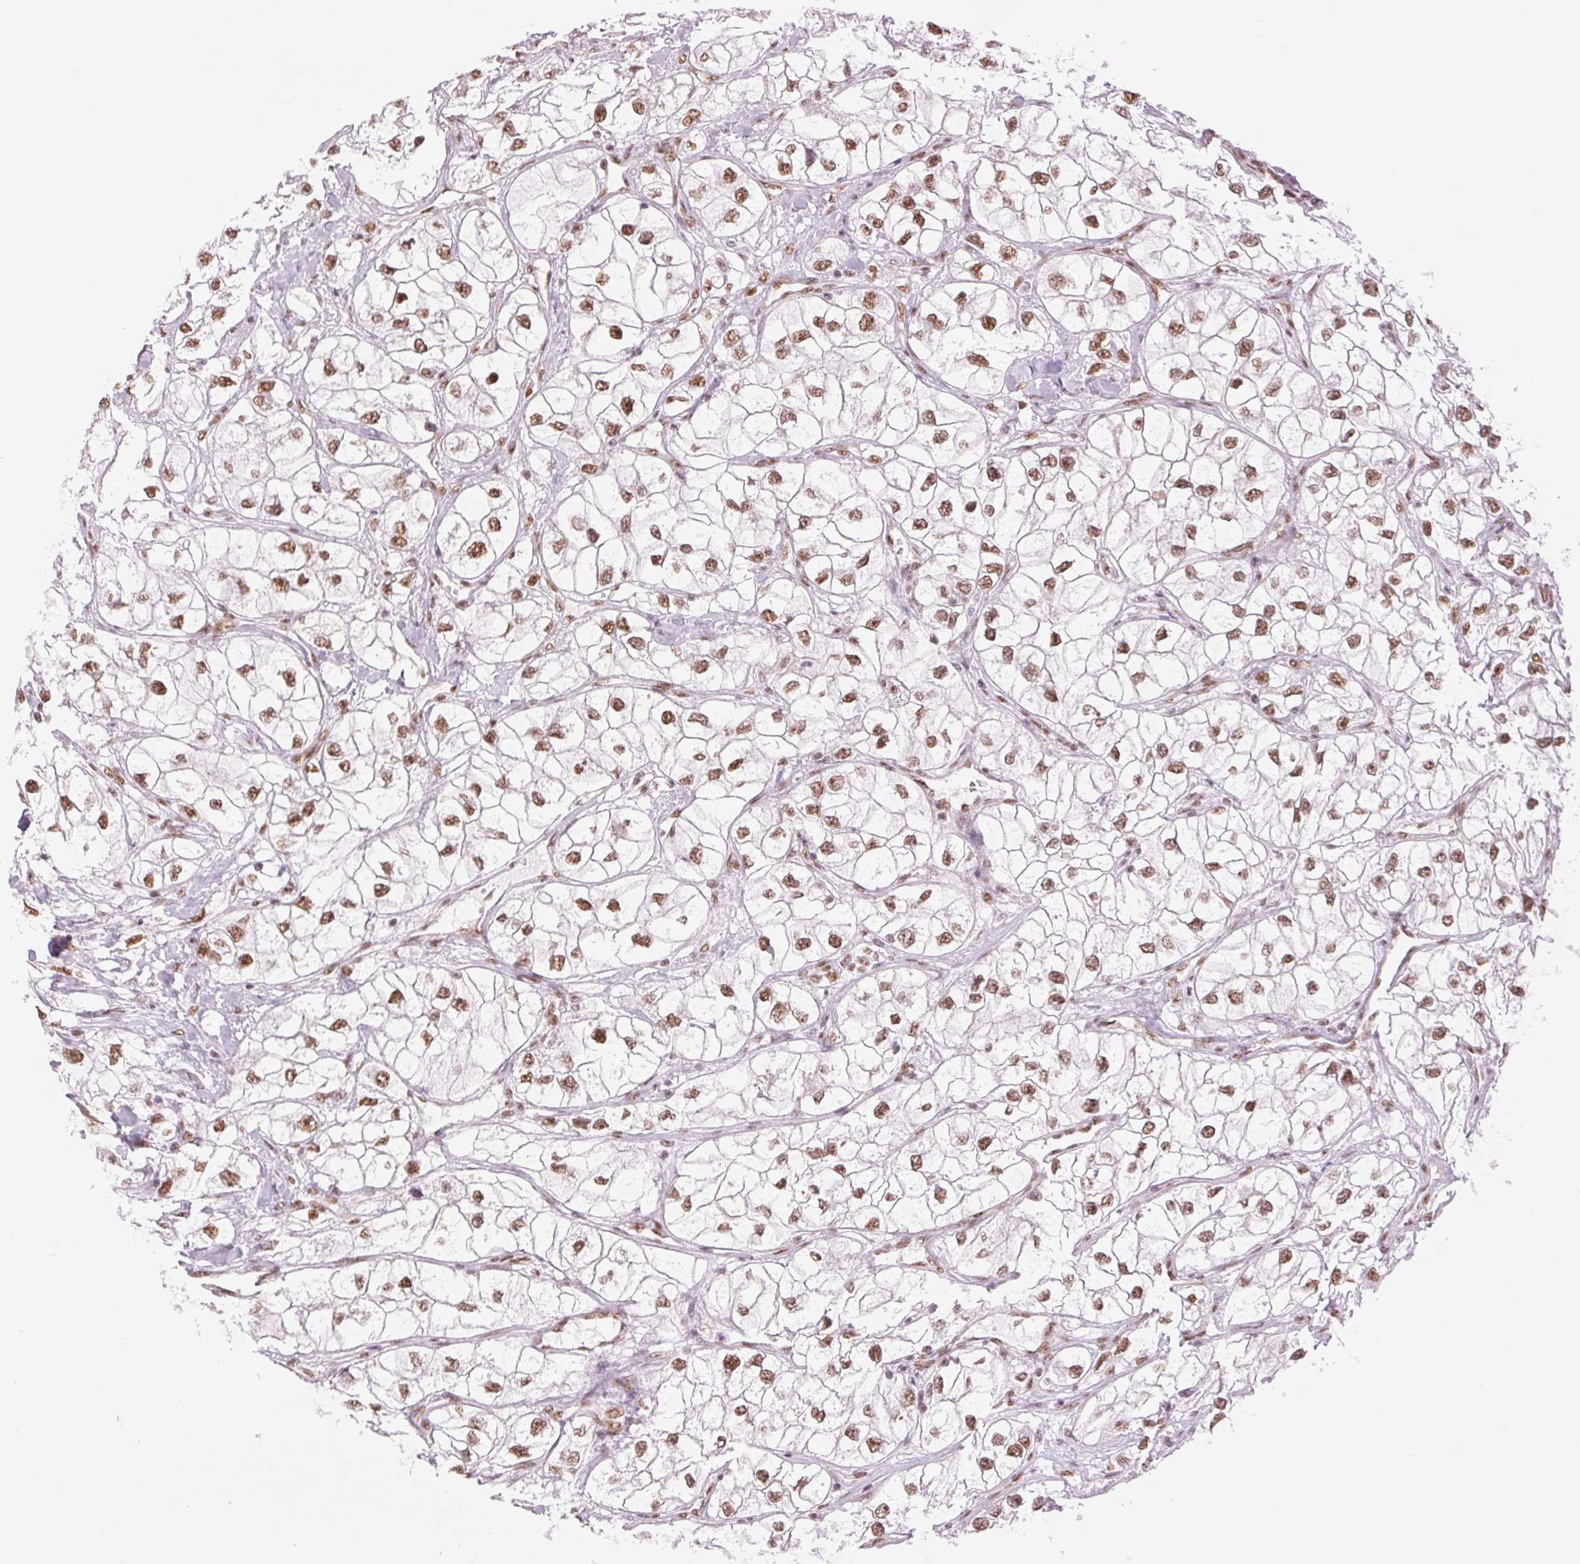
{"staining": {"intensity": "moderate", "quantity": ">75%", "location": "nuclear"}, "tissue": "renal cancer", "cell_type": "Tumor cells", "image_type": "cancer", "snomed": [{"axis": "morphology", "description": "Adenocarcinoma, NOS"}, {"axis": "topography", "description": "Kidney"}], "caption": "Immunohistochemistry (IHC) micrograph of renal adenocarcinoma stained for a protein (brown), which reveals medium levels of moderate nuclear positivity in approximately >75% of tumor cells.", "gene": "ZFR2", "patient": {"sex": "male", "age": 59}}